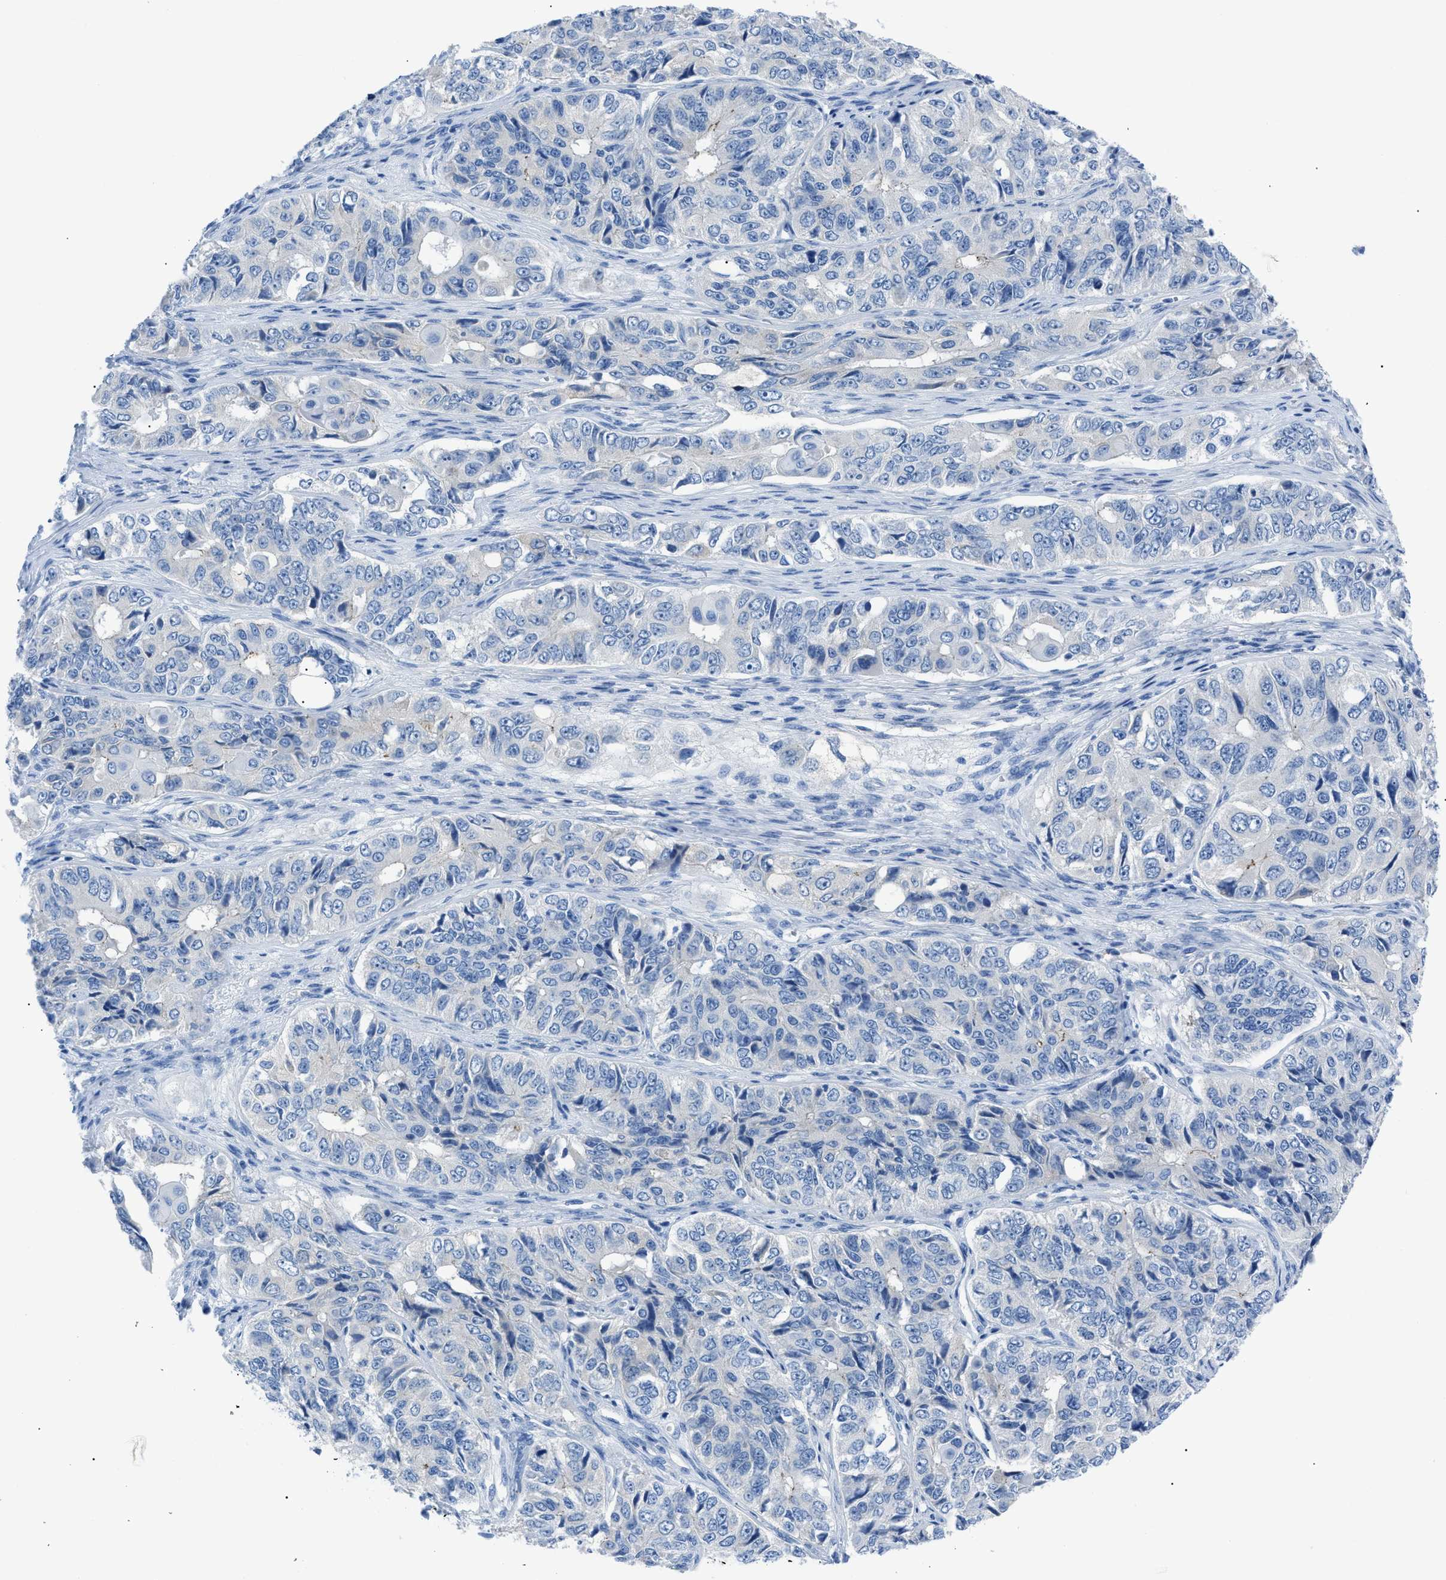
{"staining": {"intensity": "negative", "quantity": "none", "location": "none"}, "tissue": "ovarian cancer", "cell_type": "Tumor cells", "image_type": "cancer", "snomed": [{"axis": "morphology", "description": "Carcinoma, endometroid"}, {"axis": "topography", "description": "Ovary"}], "caption": "Image shows no significant protein staining in tumor cells of ovarian cancer.", "gene": "ZDHHC24", "patient": {"sex": "female", "age": 51}}